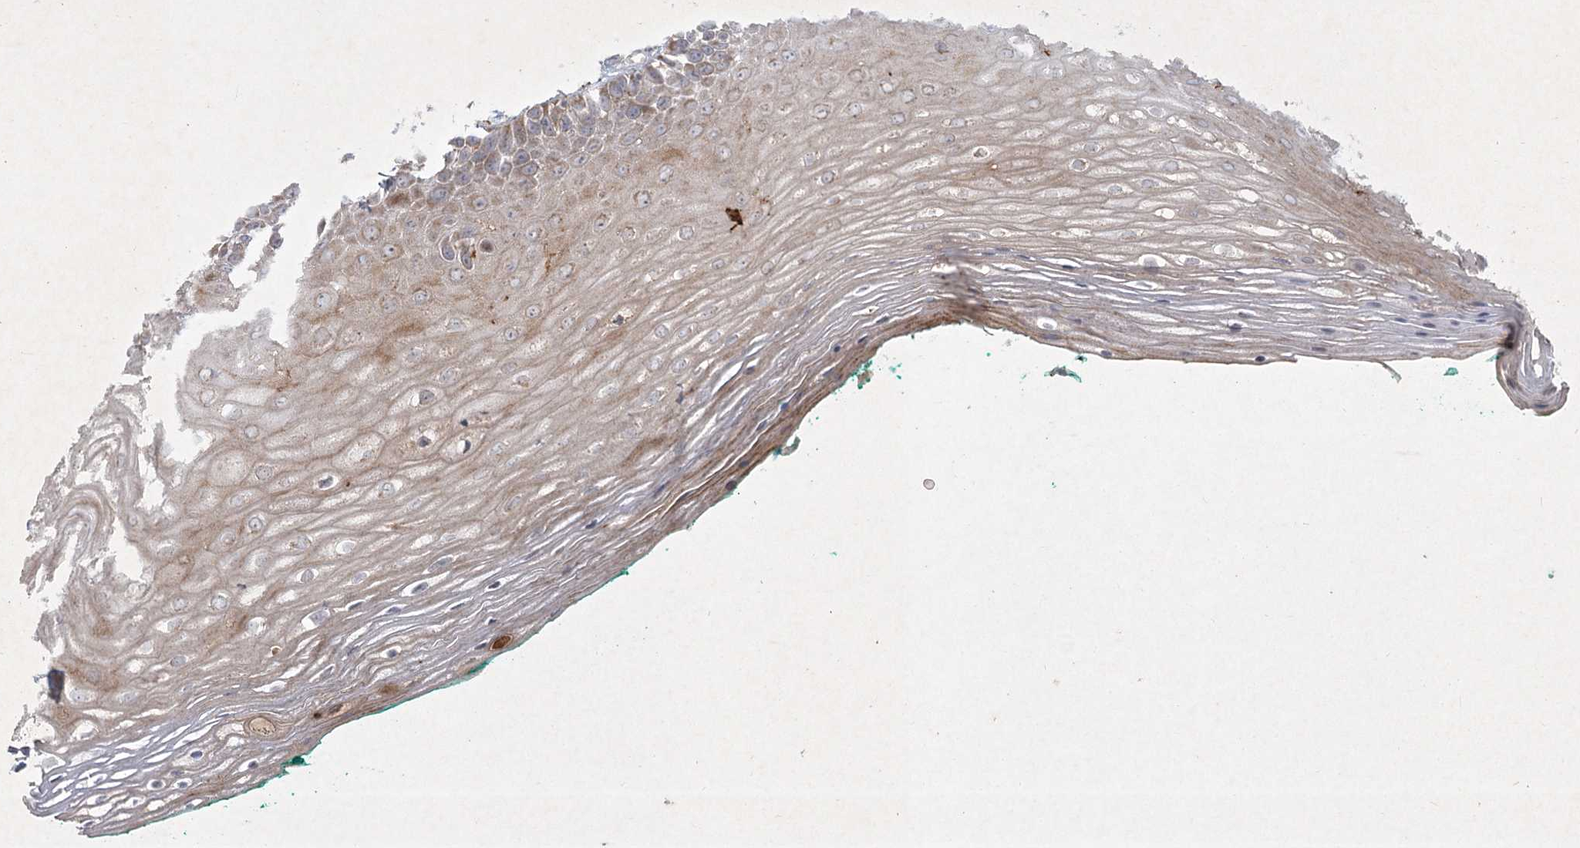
{"staining": {"intensity": "weak", "quantity": ">75%", "location": "cytoplasmic/membranous"}, "tissue": "oral mucosa", "cell_type": "Squamous epithelial cells", "image_type": "normal", "snomed": [{"axis": "morphology", "description": "Normal tissue, NOS"}, {"axis": "topography", "description": "Skeletal muscle"}, {"axis": "topography", "description": "Oral tissue"}, {"axis": "topography", "description": "Peripheral nerve tissue"}], "caption": "Protein expression analysis of benign human oral mucosa reveals weak cytoplasmic/membranous staining in approximately >75% of squamous epithelial cells. (DAB (3,3'-diaminobenzidine) = brown stain, brightfield microscopy at high magnification).", "gene": "KBTBD4", "patient": {"sex": "female", "age": 84}}